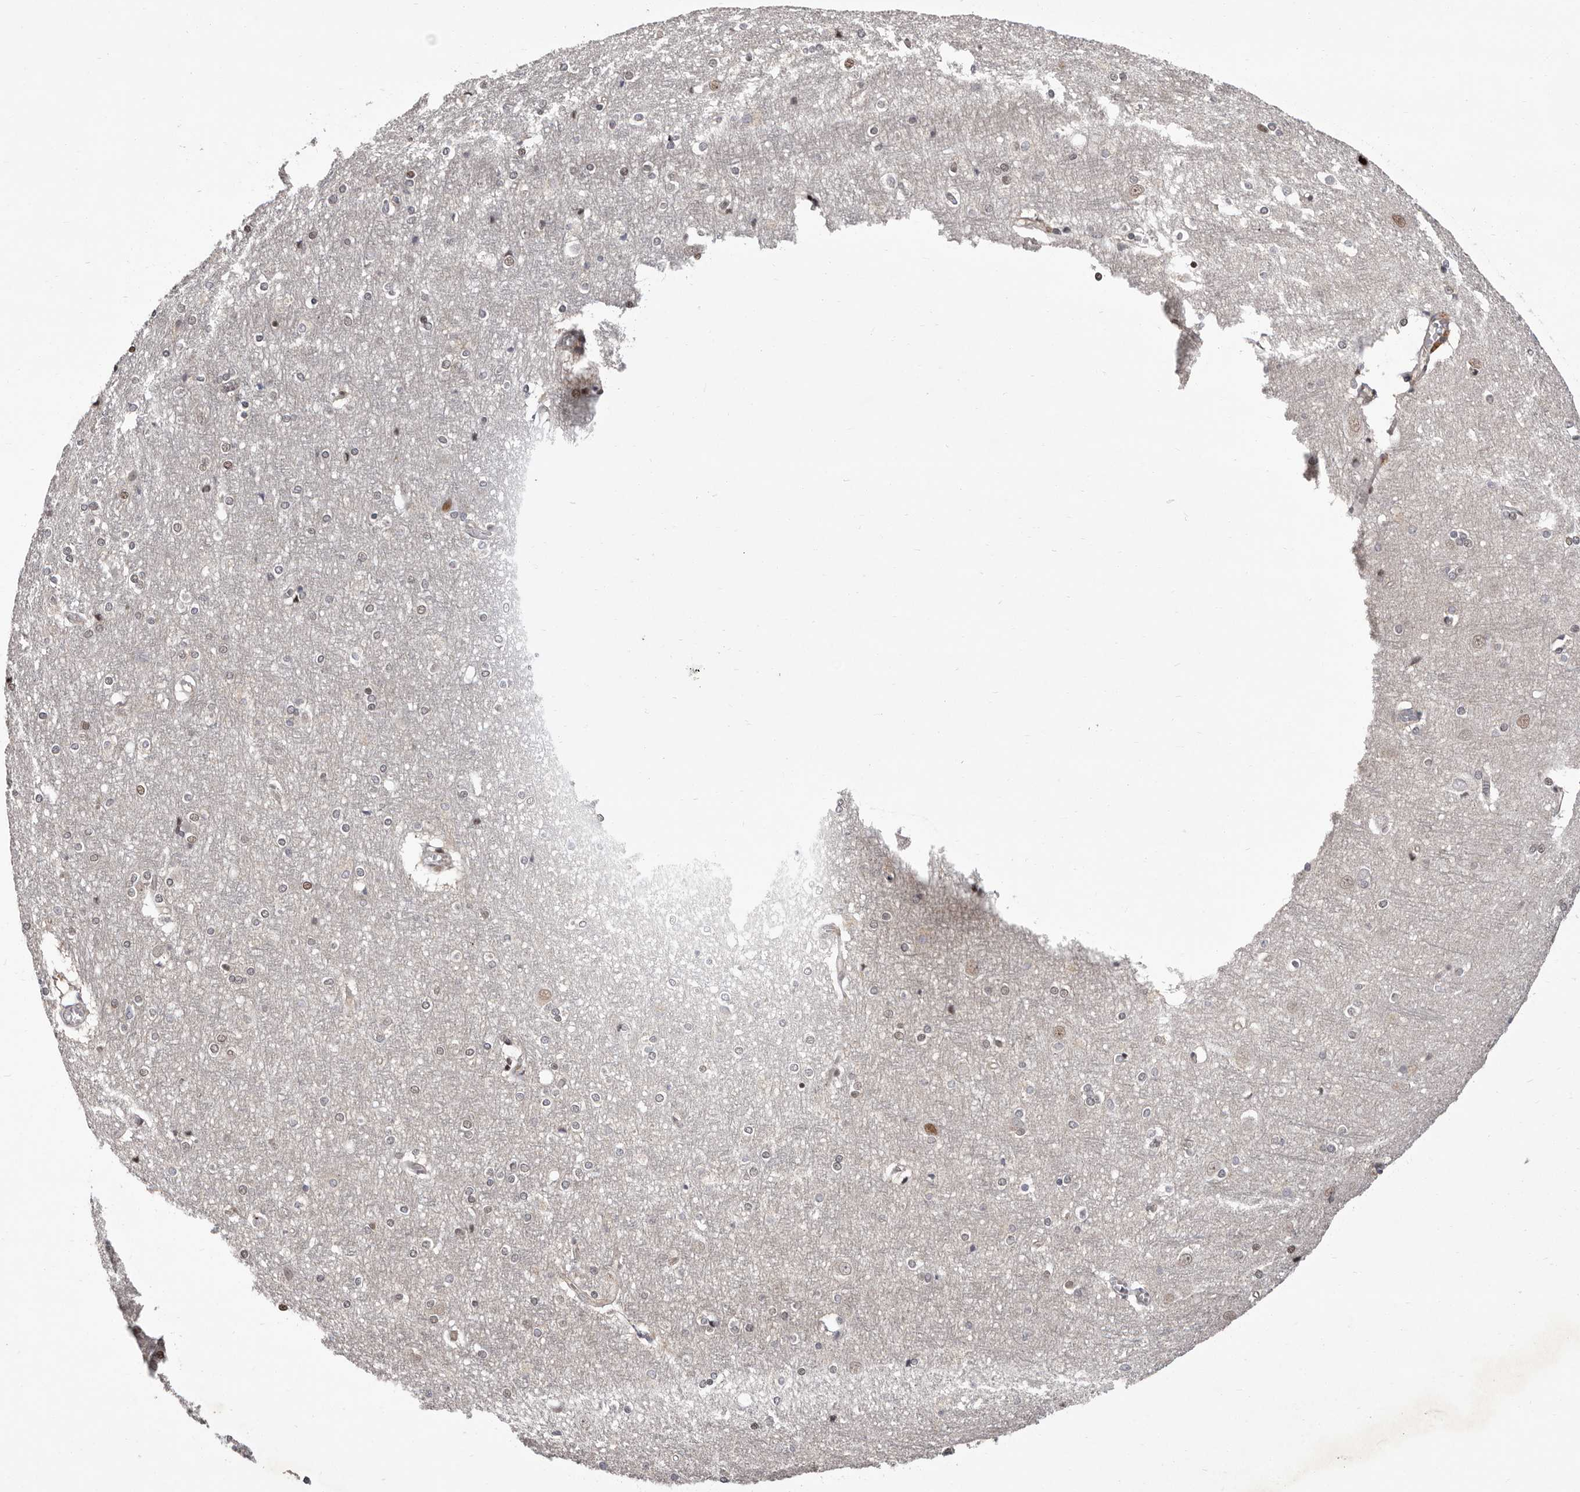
{"staining": {"intensity": "moderate", "quantity": "25%-75%", "location": "cytoplasmic/membranous"}, "tissue": "cerebral cortex", "cell_type": "Endothelial cells", "image_type": "normal", "snomed": [{"axis": "morphology", "description": "Normal tissue, NOS"}, {"axis": "topography", "description": "Cerebral cortex"}], "caption": "Immunohistochemical staining of normal human cerebral cortex shows moderate cytoplasmic/membranous protein staining in about 25%-75% of endothelial cells. The staining was performed using DAB, with brown indicating positive protein expression. Nuclei are stained blue with hematoxylin.", "gene": "GLRX3", "patient": {"sex": "male", "age": 54}}